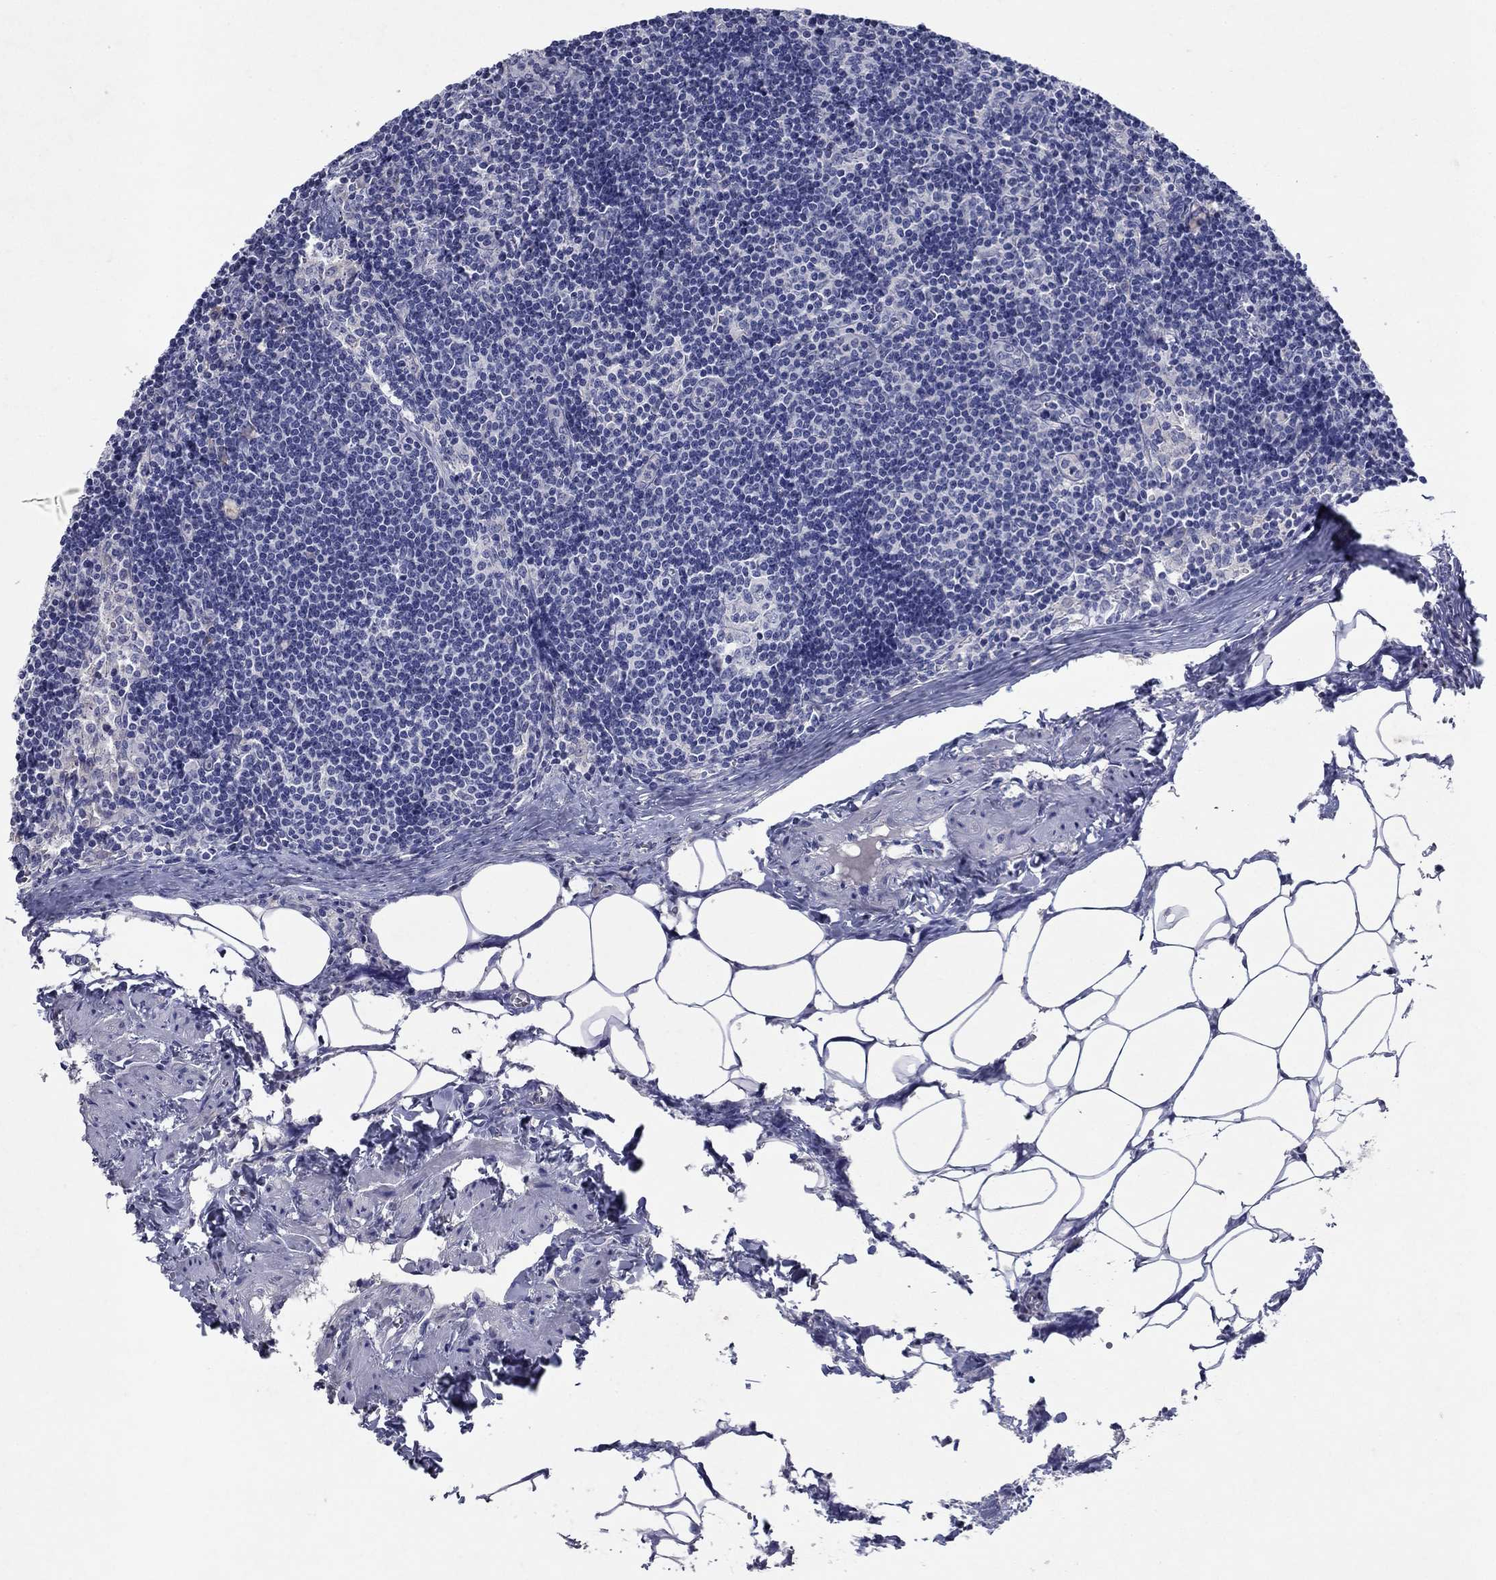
{"staining": {"intensity": "negative", "quantity": "none", "location": "none"}, "tissue": "lymph node", "cell_type": "Germinal center cells", "image_type": "normal", "snomed": [{"axis": "morphology", "description": "Normal tissue, NOS"}, {"axis": "topography", "description": "Lymph node"}], "caption": "The immunohistochemistry (IHC) histopathology image has no significant positivity in germinal center cells of lymph node. (DAB (3,3'-diaminobenzidine) immunohistochemistry (IHC) visualized using brightfield microscopy, high magnification).", "gene": "SULT2B1", "patient": {"sex": "female", "age": 51}}